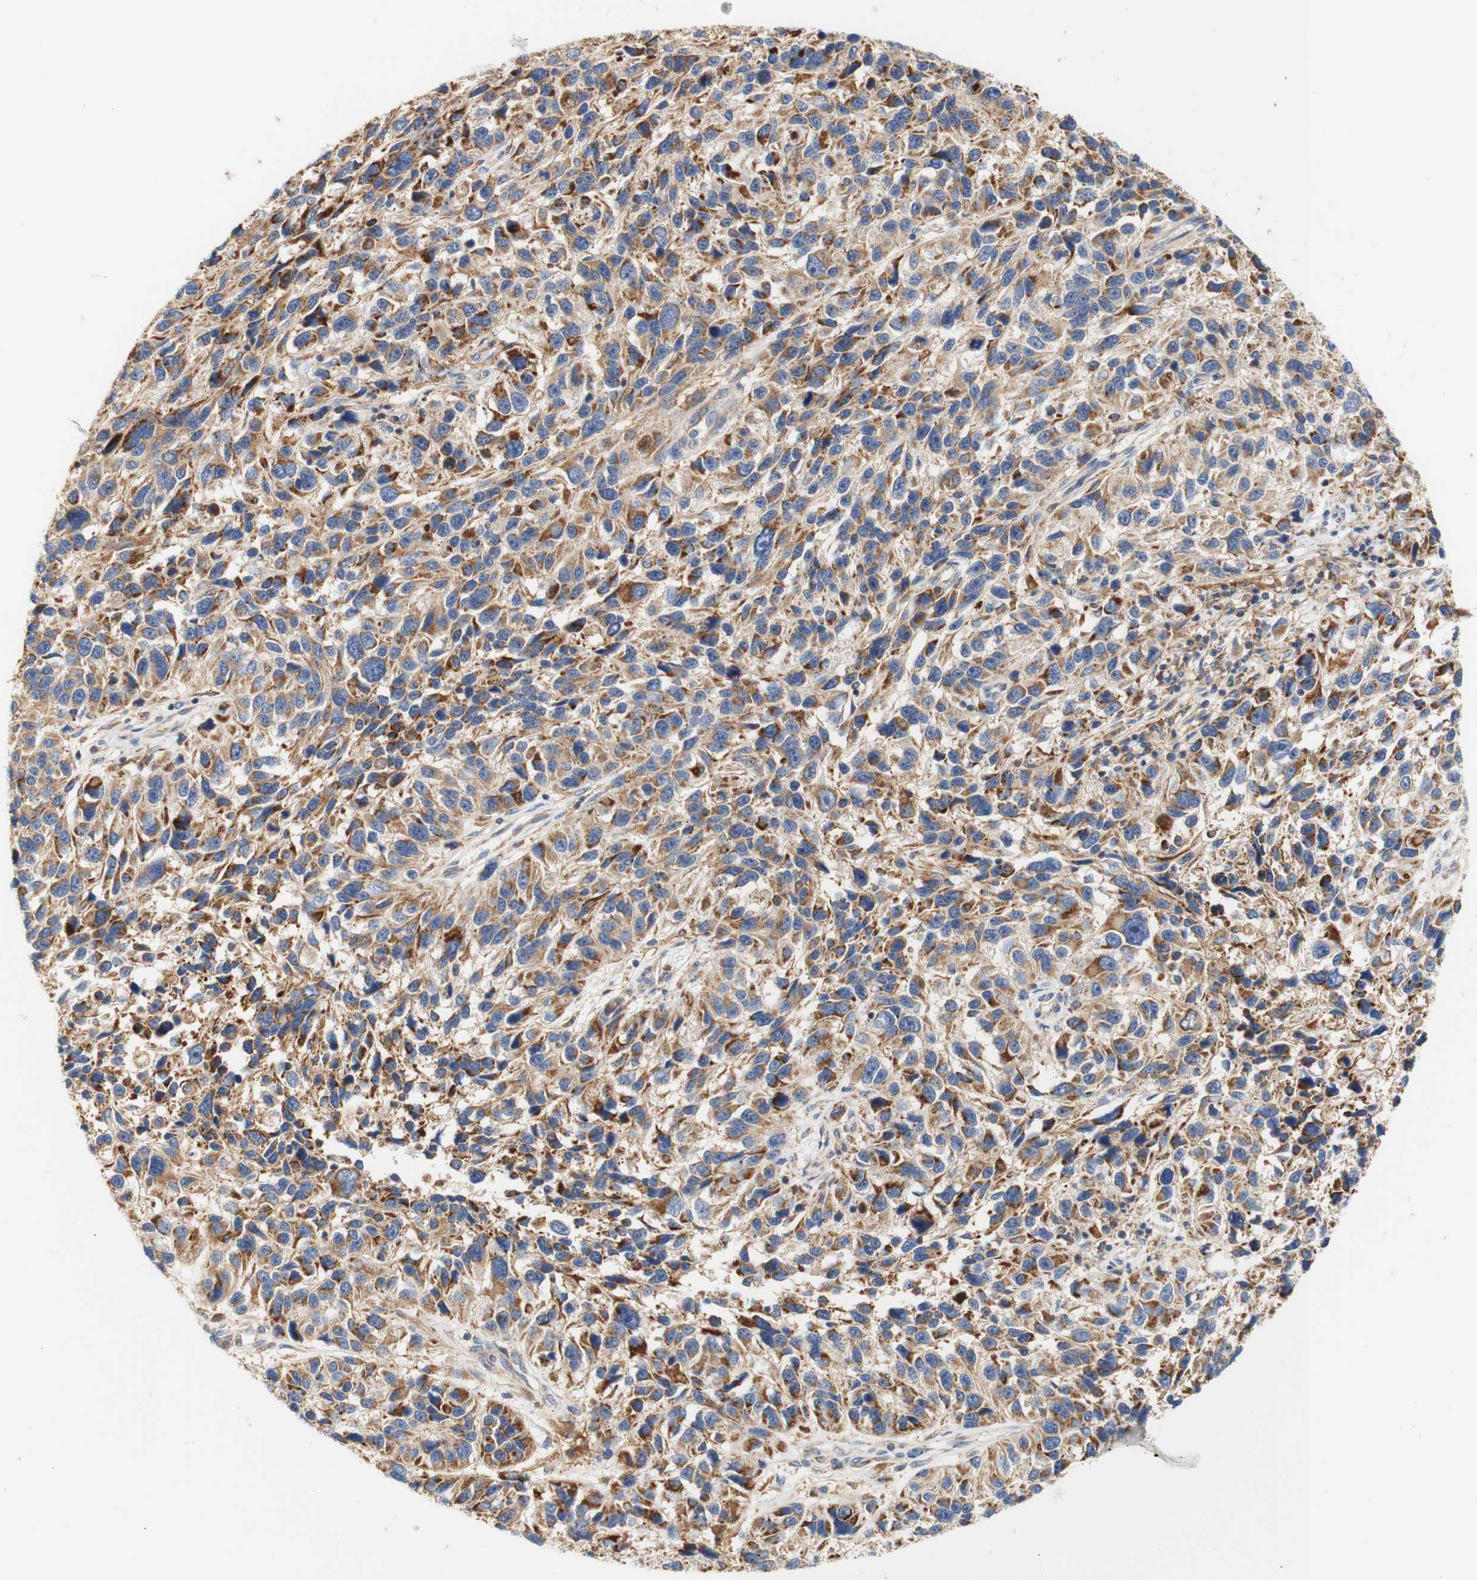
{"staining": {"intensity": "strong", "quantity": ">75%", "location": "cytoplasmic/membranous"}, "tissue": "melanoma", "cell_type": "Tumor cells", "image_type": "cancer", "snomed": [{"axis": "morphology", "description": "Malignant melanoma, NOS"}, {"axis": "topography", "description": "Skin"}], "caption": "Malignant melanoma was stained to show a protein in brown. There is high levels of strong cytoplasmic/membranous staining in approximately >75% of tumor cells.", "gene": "PCDH7", "patient": {"sex": "male", "age": 53}}